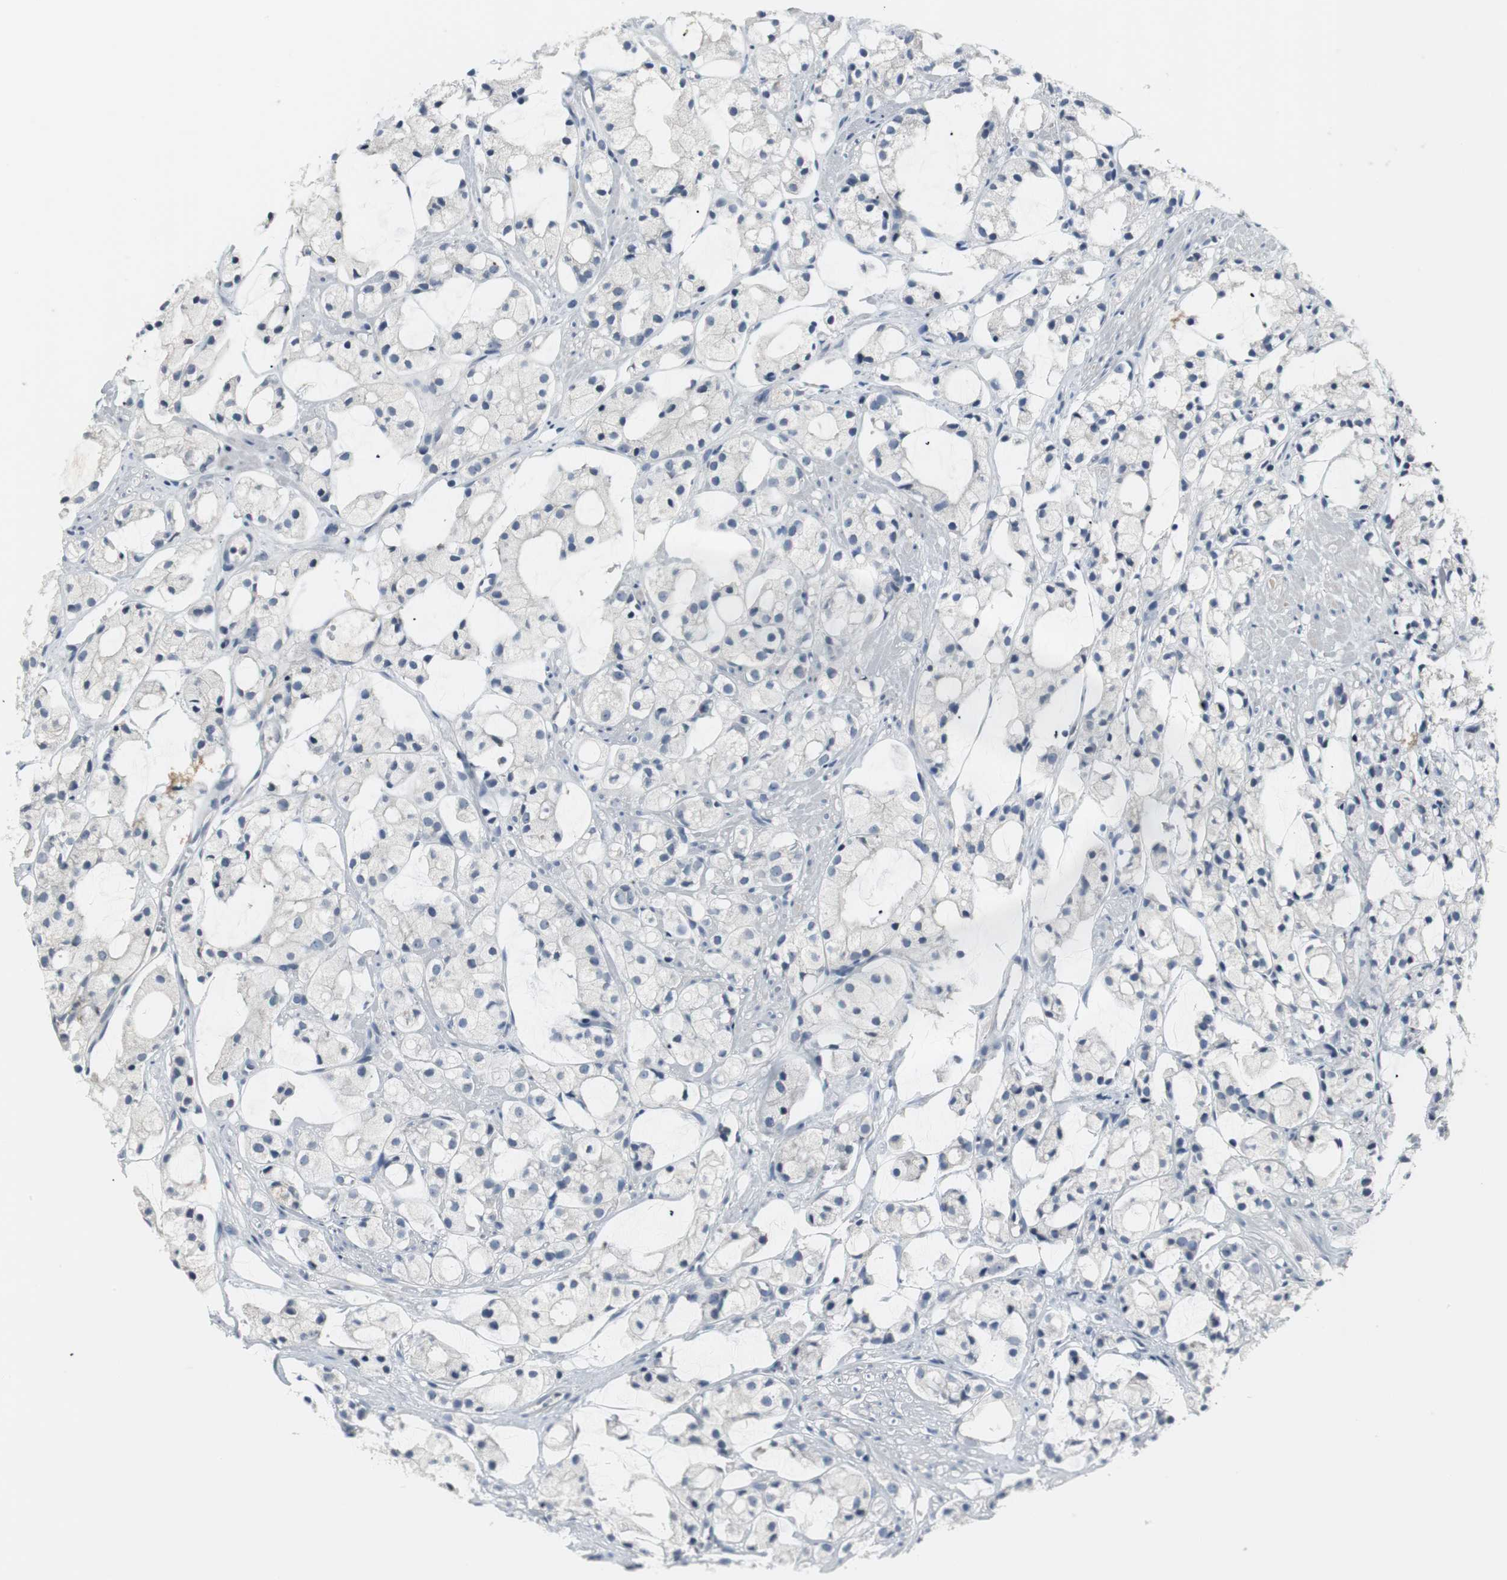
{"staining": {"intensity": "negative", "quantity": "none", "location": "none"}, "tissue": "prostate cancer", "cell_type": "Tumor cells", "image_type": "cancer", "snomed": [{"axis": "morphology", "description": "Adenocarcinoma, High grade"}, {"axis": "topography", "description": "Prostate"}], "caption": "Immunohistochemistry (IHC) photomicrograph of neoplastic tissue: prostate adenocarcinoma (high-grade) stained with DAB (3,3'-diaminobenzidine) displays no significant protein staining in tumor cells. Nuclei are stained in blue.", "gene": "SLC2A5", "patient": {"sex": "male", "age": 85}}